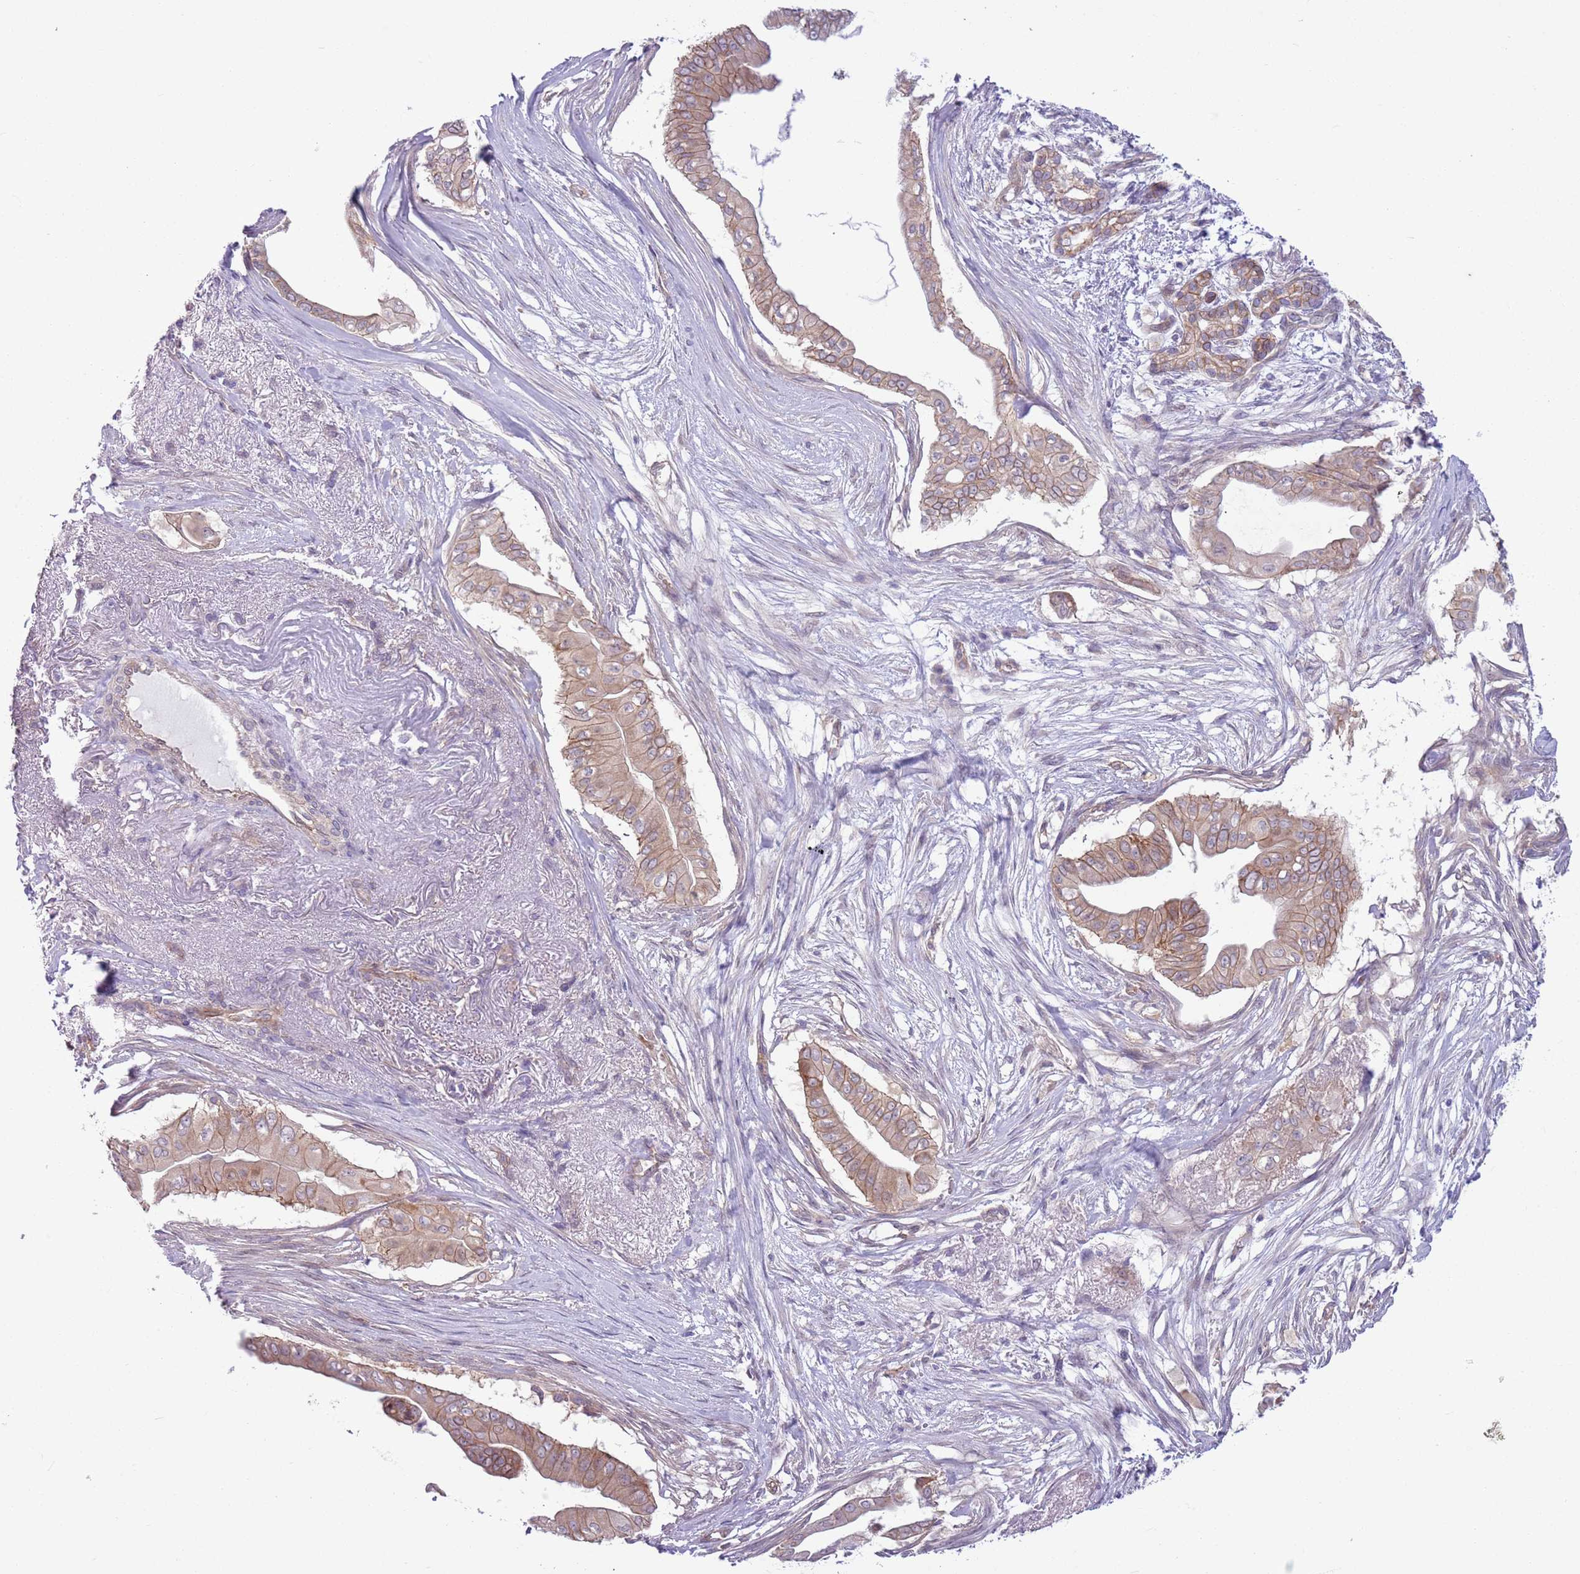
{"staining": {"intensity": "weak", "quantity": ">75%", "location": "cytoplasmic/membranous"}, "tissue": "pancreatic cancer", "cell_type": "Tumor cells", "image_type": "cancer", "snomed": [{"axis": "morphology", "description": "Adenocarcinoma, NOS"}, {"axis": "topography", "description": "Pancreas"}], "caption": "IHC staining of adenocarcinoma (pancreatic), which displays low levels of weak cytoplasmic/membranous expression in approximately >75% of tumor cells indicating weak cytoplasmic/membranous protein staining. The staining was performed using DAB (brown) for protein detection and nuclei were counterstained in hematoxylin (blue).", "gene": "PARP8", "patient": {"sex": "male", "age": 71}}